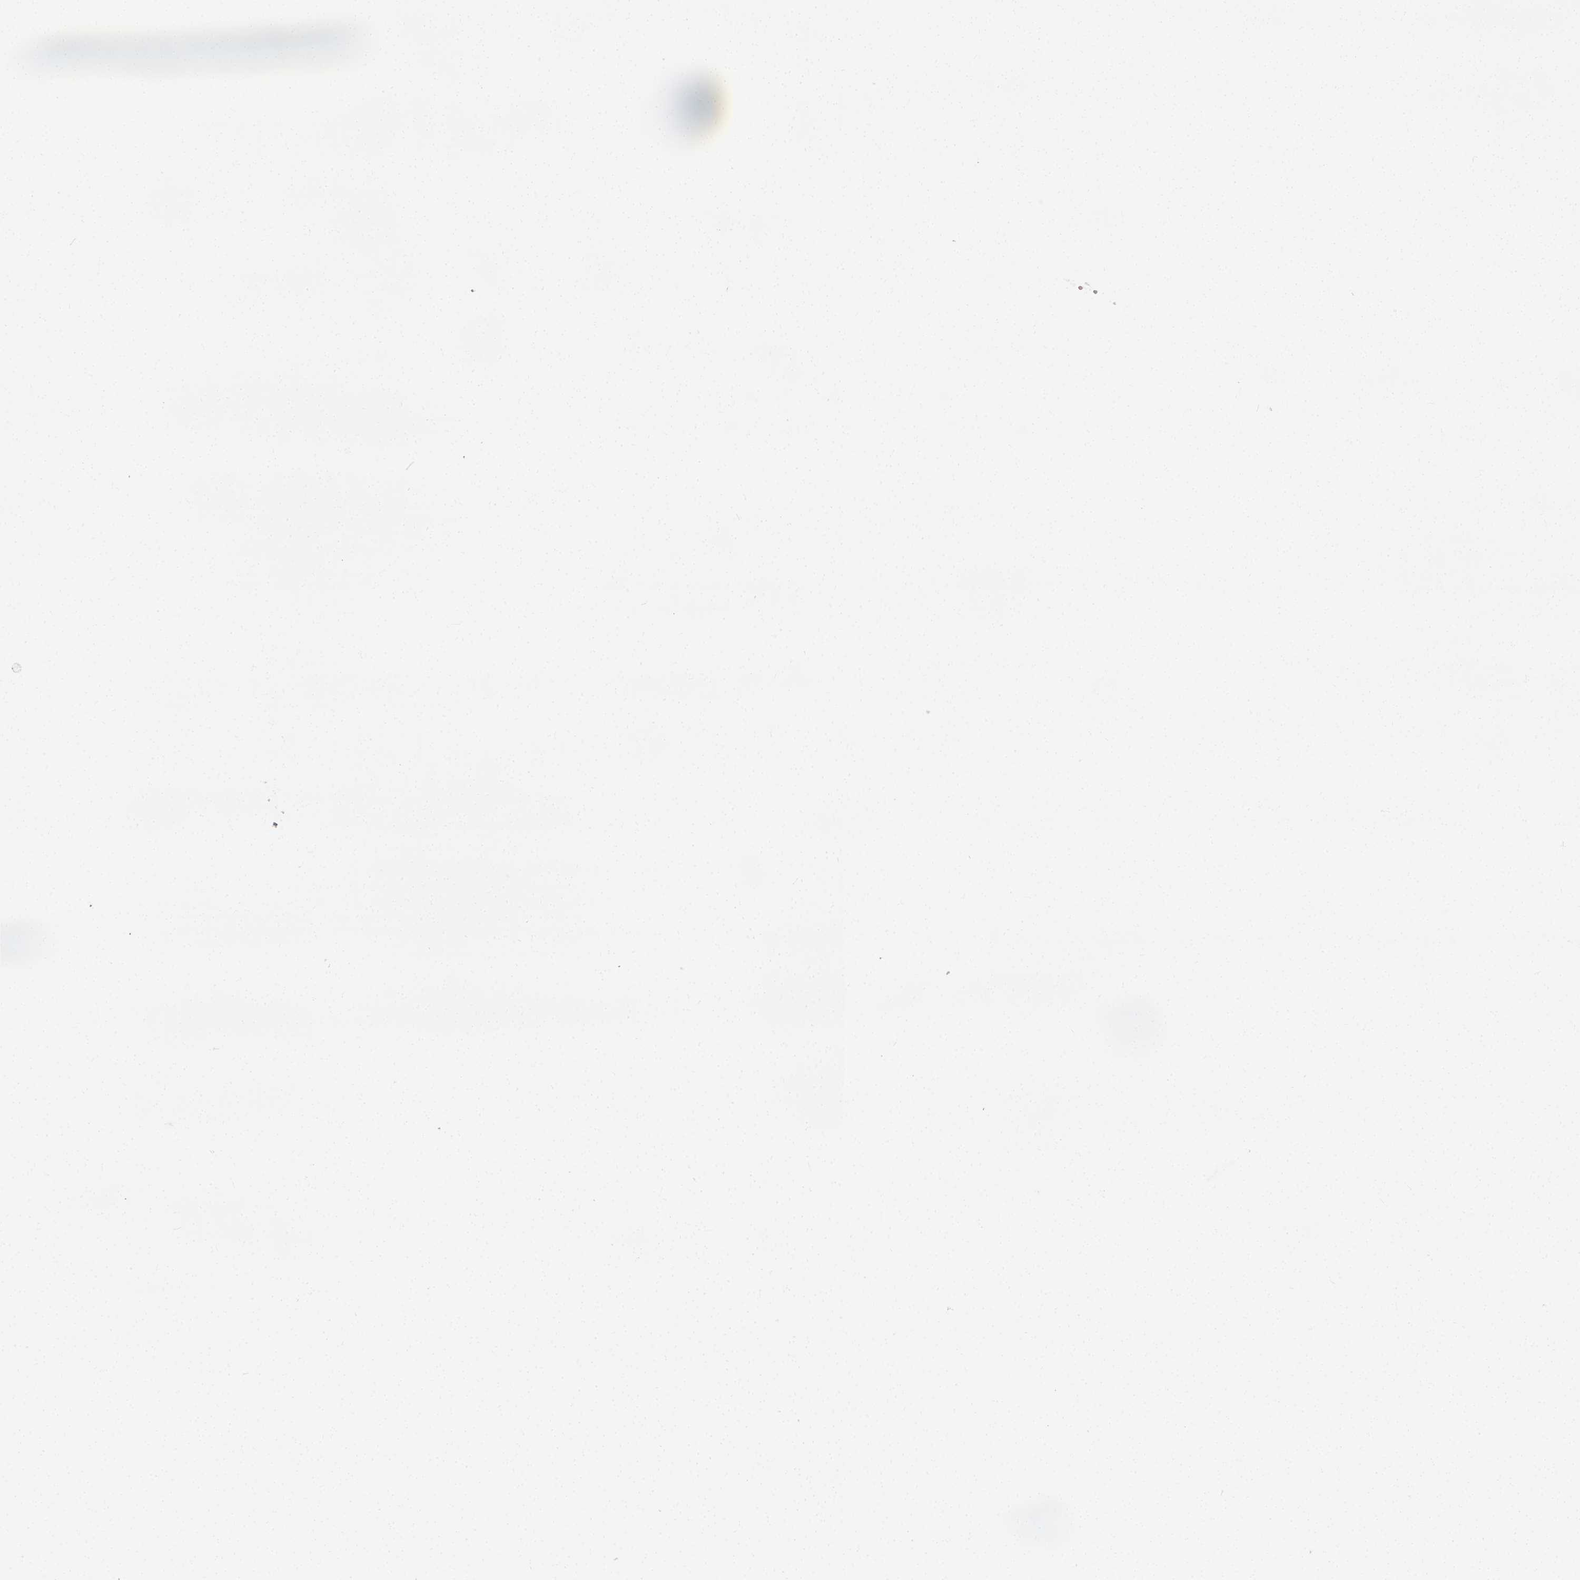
{"staining": {"intensity": "strong", "quantity": "<25%", "location": "cytoplasmic/membranous"}, "tissue": "bone marrow", "cell_type": "Hematopoietic cells", "image_type": "normal", "snomed": [{"axis": "morphology", "description": "Normal tissue, NOS"}, {"axis": "topography", "description": "Bone marrow"}], "caption": "IHC of benign human bone marrow reveals medium levels of strong cytoplasmic/membranous expression in approximately <25% of hematopoietic cells.", "gene": "PTPRJ", "patient": {"sex": "female", "age": 57}}